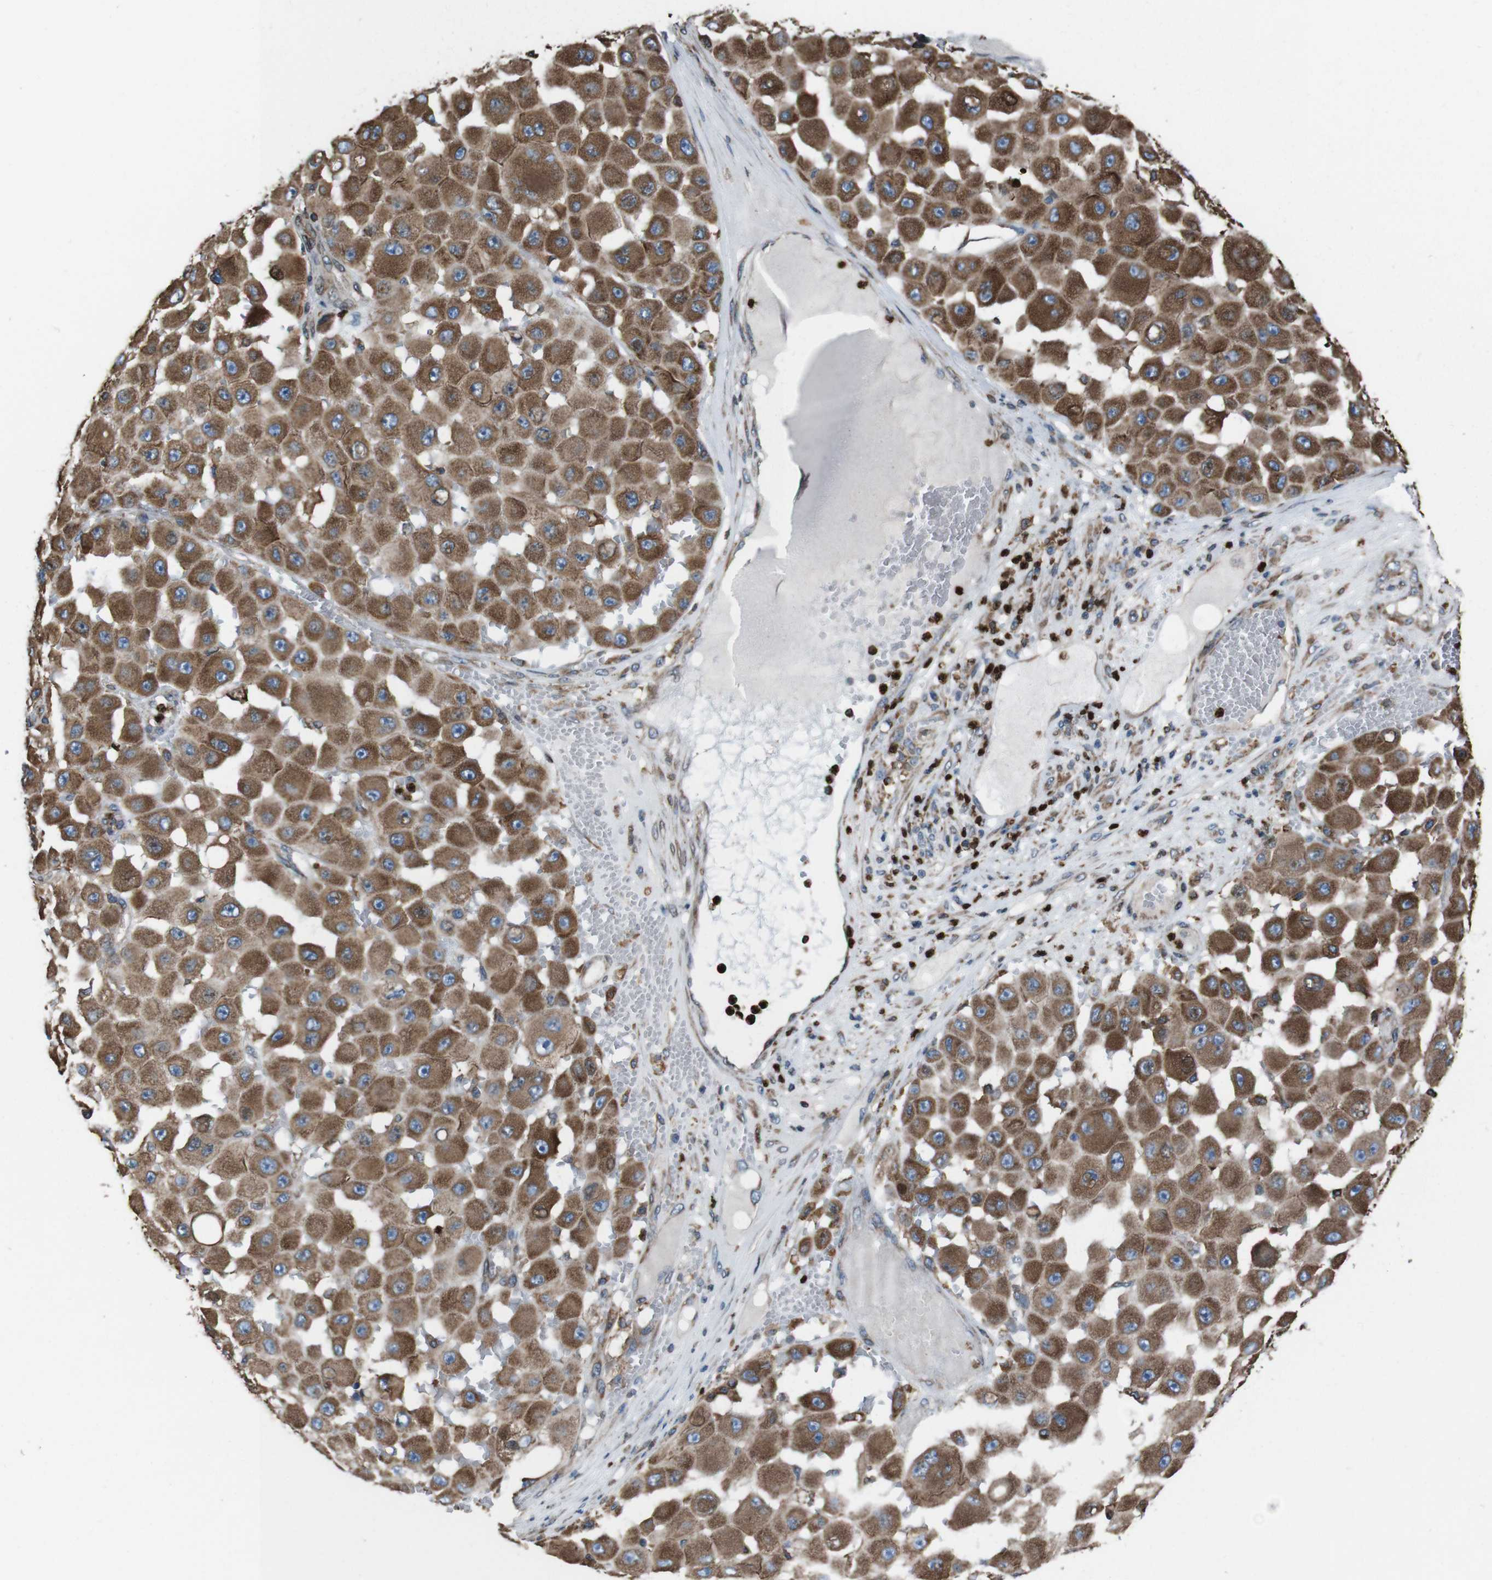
{"staining": {"intensity": "moderate", "quantity": ">75%", "location": "cytoplasmic/membranous"}, "tissue": "melanoma", "cell_type": "Tumor cells", "image_type": "cancer", "snomed": [{"axis": "morphology", "description": "Malignant melanoma, NOS"}, {"axis": "topography", "description": "Skin"}], "caption": "Immunohistochemical staining of malignant melanoma displays medium levels of moderate cytoplasmic/membranous protein staining in approximately >75% of tumor cells.", "gene": "APMAP", "patient": {"sex": "female", "age": 81}}